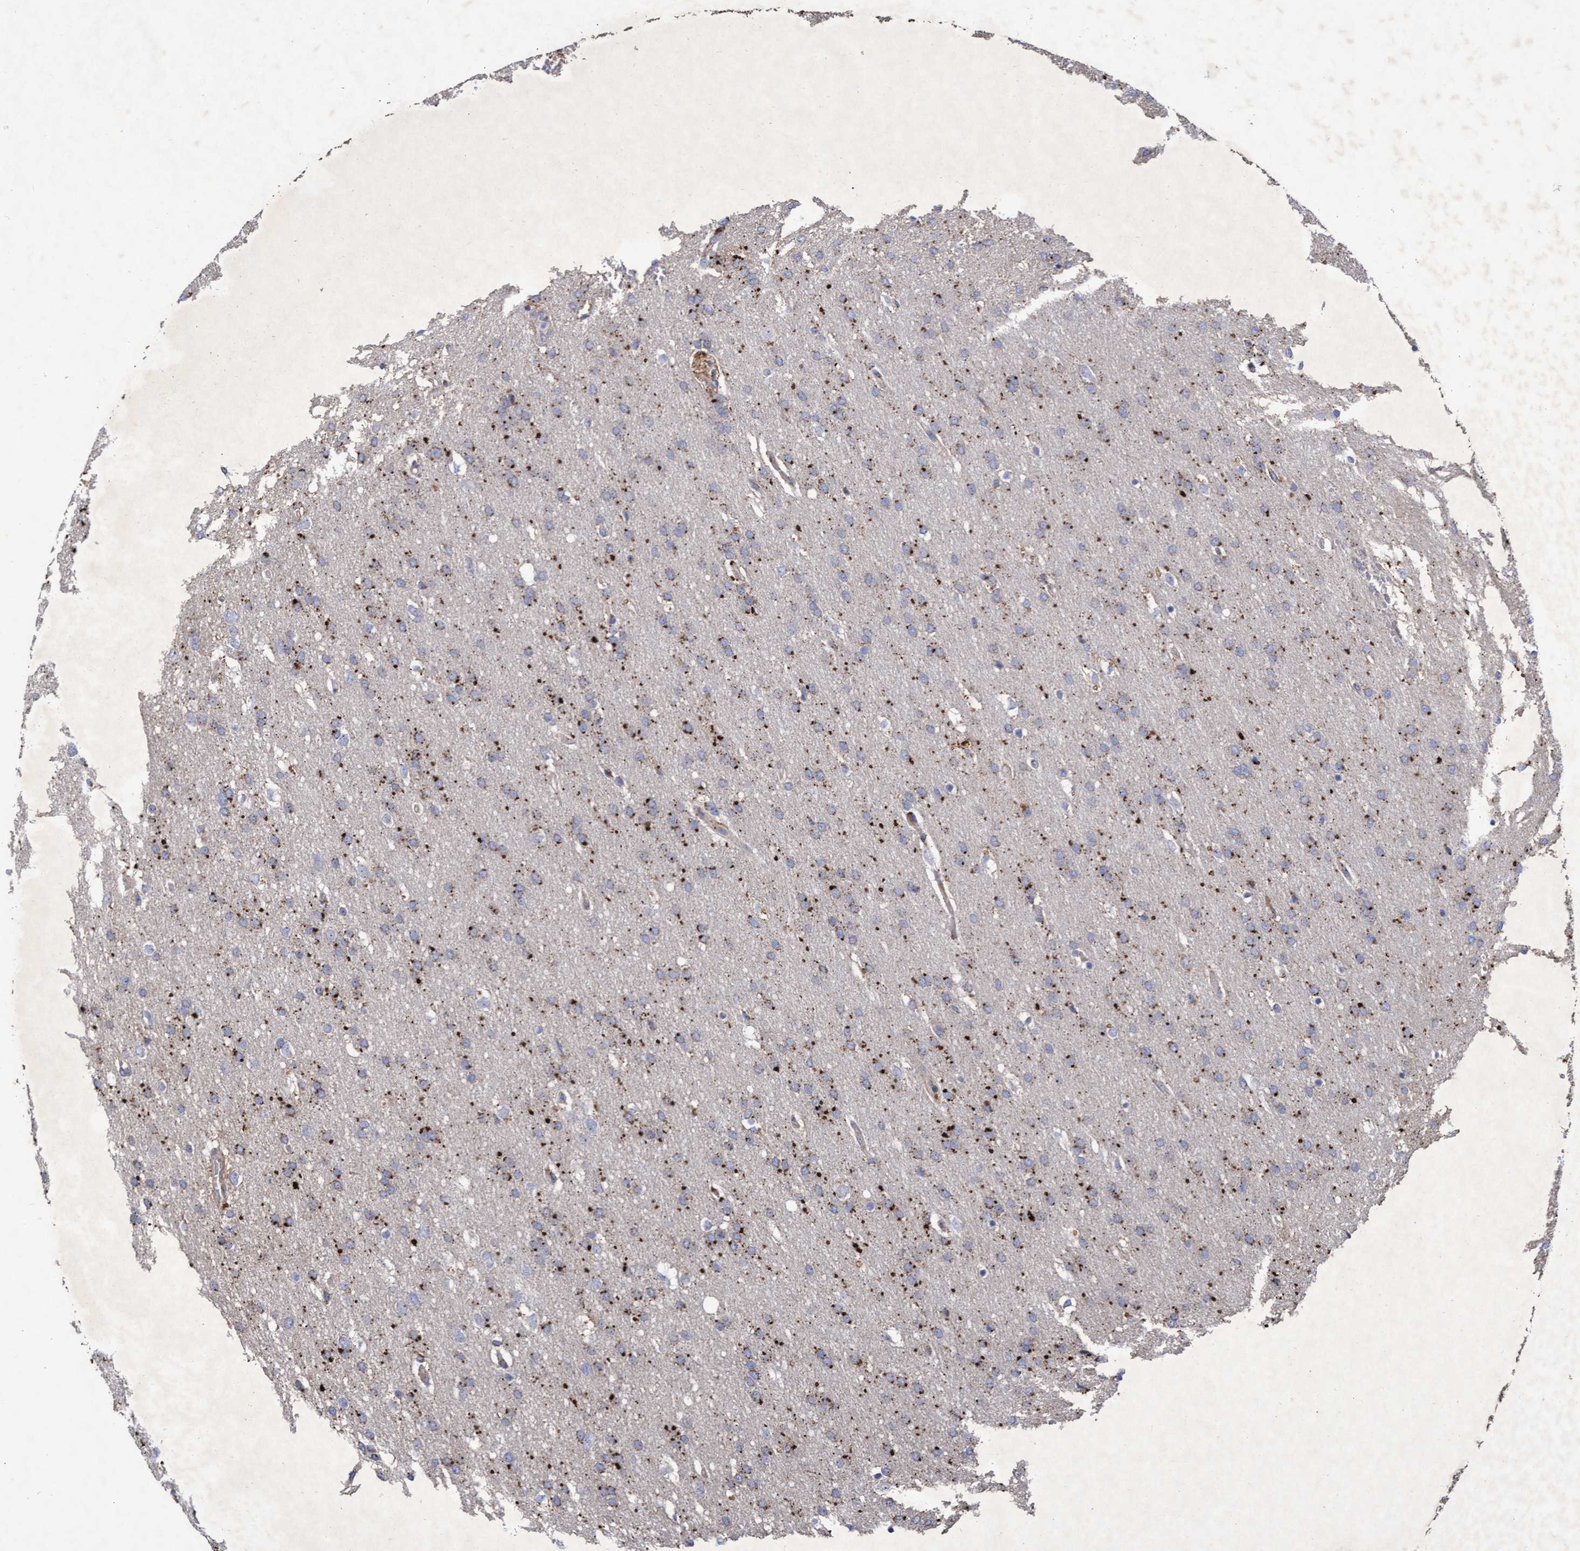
{"staining": {"intensity": "moderate", "quantity": "<25%", "location": "cytoplasmic/membranous"}, "tissue": "glioma", "cell_type": "Tumor cells", "image_type": "cancer", "snomed": [{"axis": "morphology", "description": "Glioma, malignant, Low grade"}, {"axis": "topography", "description": "Brain"}], "caption": "A histopathology image of malignant low-grade glioma stained for a protein displays moderate cytoplasmic/membranous brown staining in tumor cells.", "gene": "ABCF2", "patient": {"sex": "female", "age": 37}}